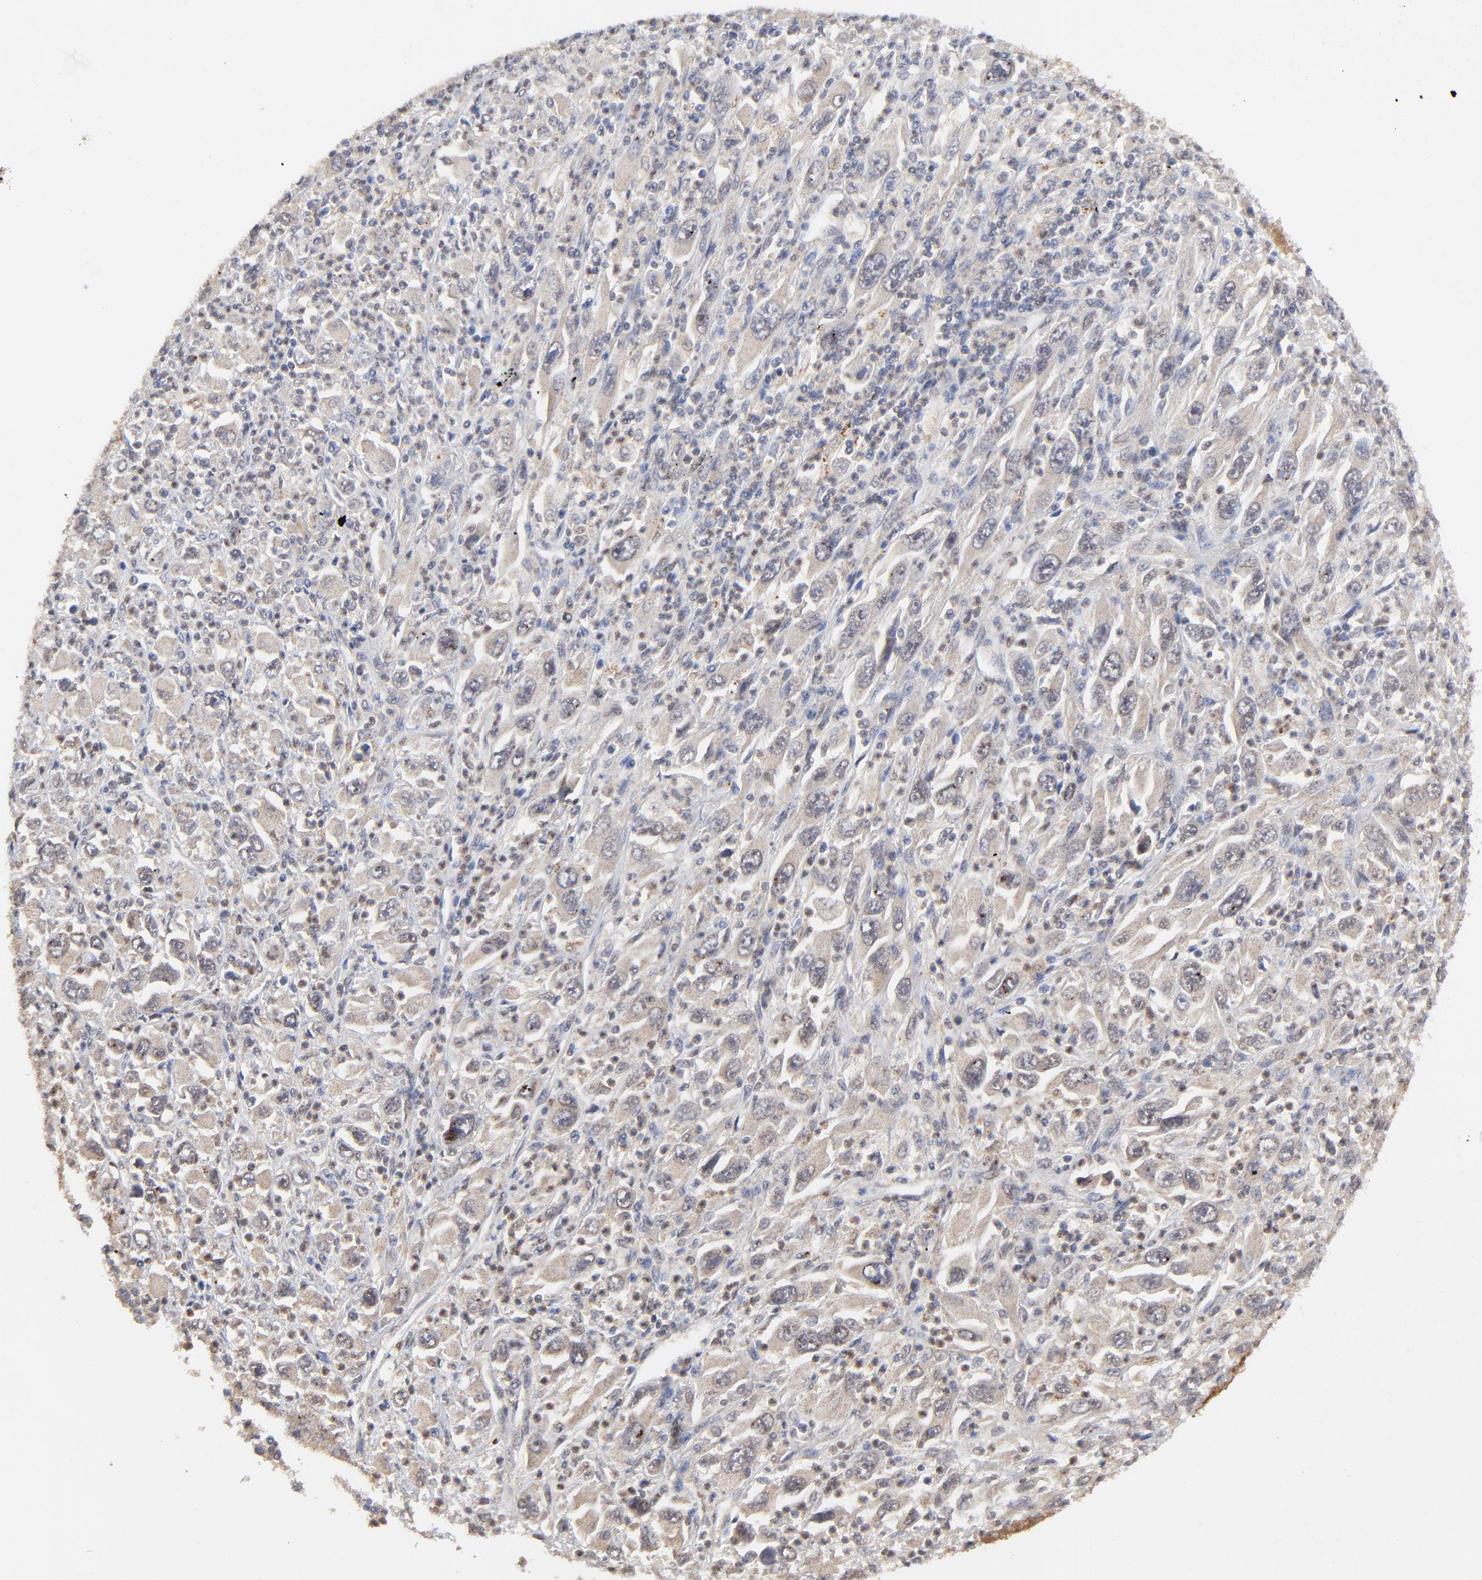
{"staining": {"intensity": "weak", "quantity": ">75%", "location": "cytoplasmic/membranous"}, "tissue": "melanoma", "cell_type": "Tumor cells", "image_type": "cancer", "snomed": [{"axis": "morphology", "description": "Malignant melanoma, Metastatic site"}, {"axis": "topography", "description": "Skin"}], "caption": "Immunohistochemistry micrograph of neoplastic tissue: melanoma stained using immunohistochemistry reveals low levels of weak protein expression localized specifically in the cytoplasmic/membranous of tumor cells, appearing as a cytoplasmic/membranous brown color.", "gene": "LGALS3", "patient": {"sex": "female", "age": 56}}